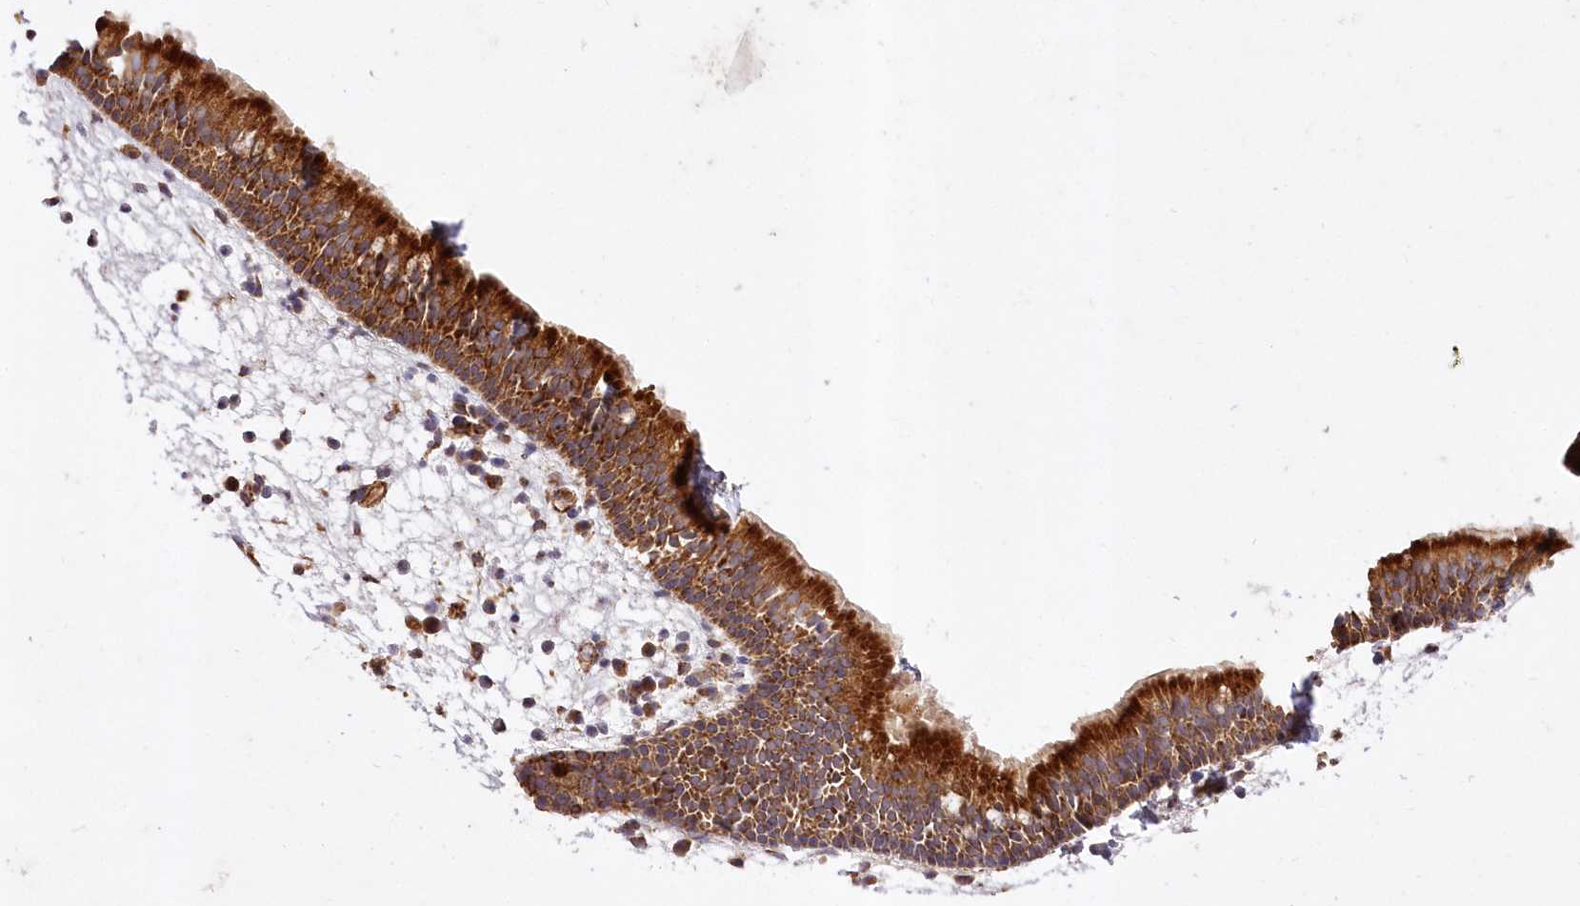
{"staining": {"intensity": "strong", "quantity": ">75%", "location": "cytoplasmic/membranous"}, "tissue": "nasopharynx", "cell_type": "Respiratory epithelial cells", "image_type": "normal", "snomed": [{"axis": "morphology", "description": "Normal tissue, NOS"}, {"axis": "morphology", "description": "Inflammation, NOS"}, {"axis": "morphology", "description": "Malignant melanoma, Metastatic site"}, {"axis": "topography", "description": "Nasopharynx"}], "caption": "The immunohistochemical stain shows strong cytoplasmic/membranous positivity in respiratory epithelial cells of unremarkable nasopharynx.", "gene": "ASNSD1", "patient": {"sex": "male", "age": 70}}